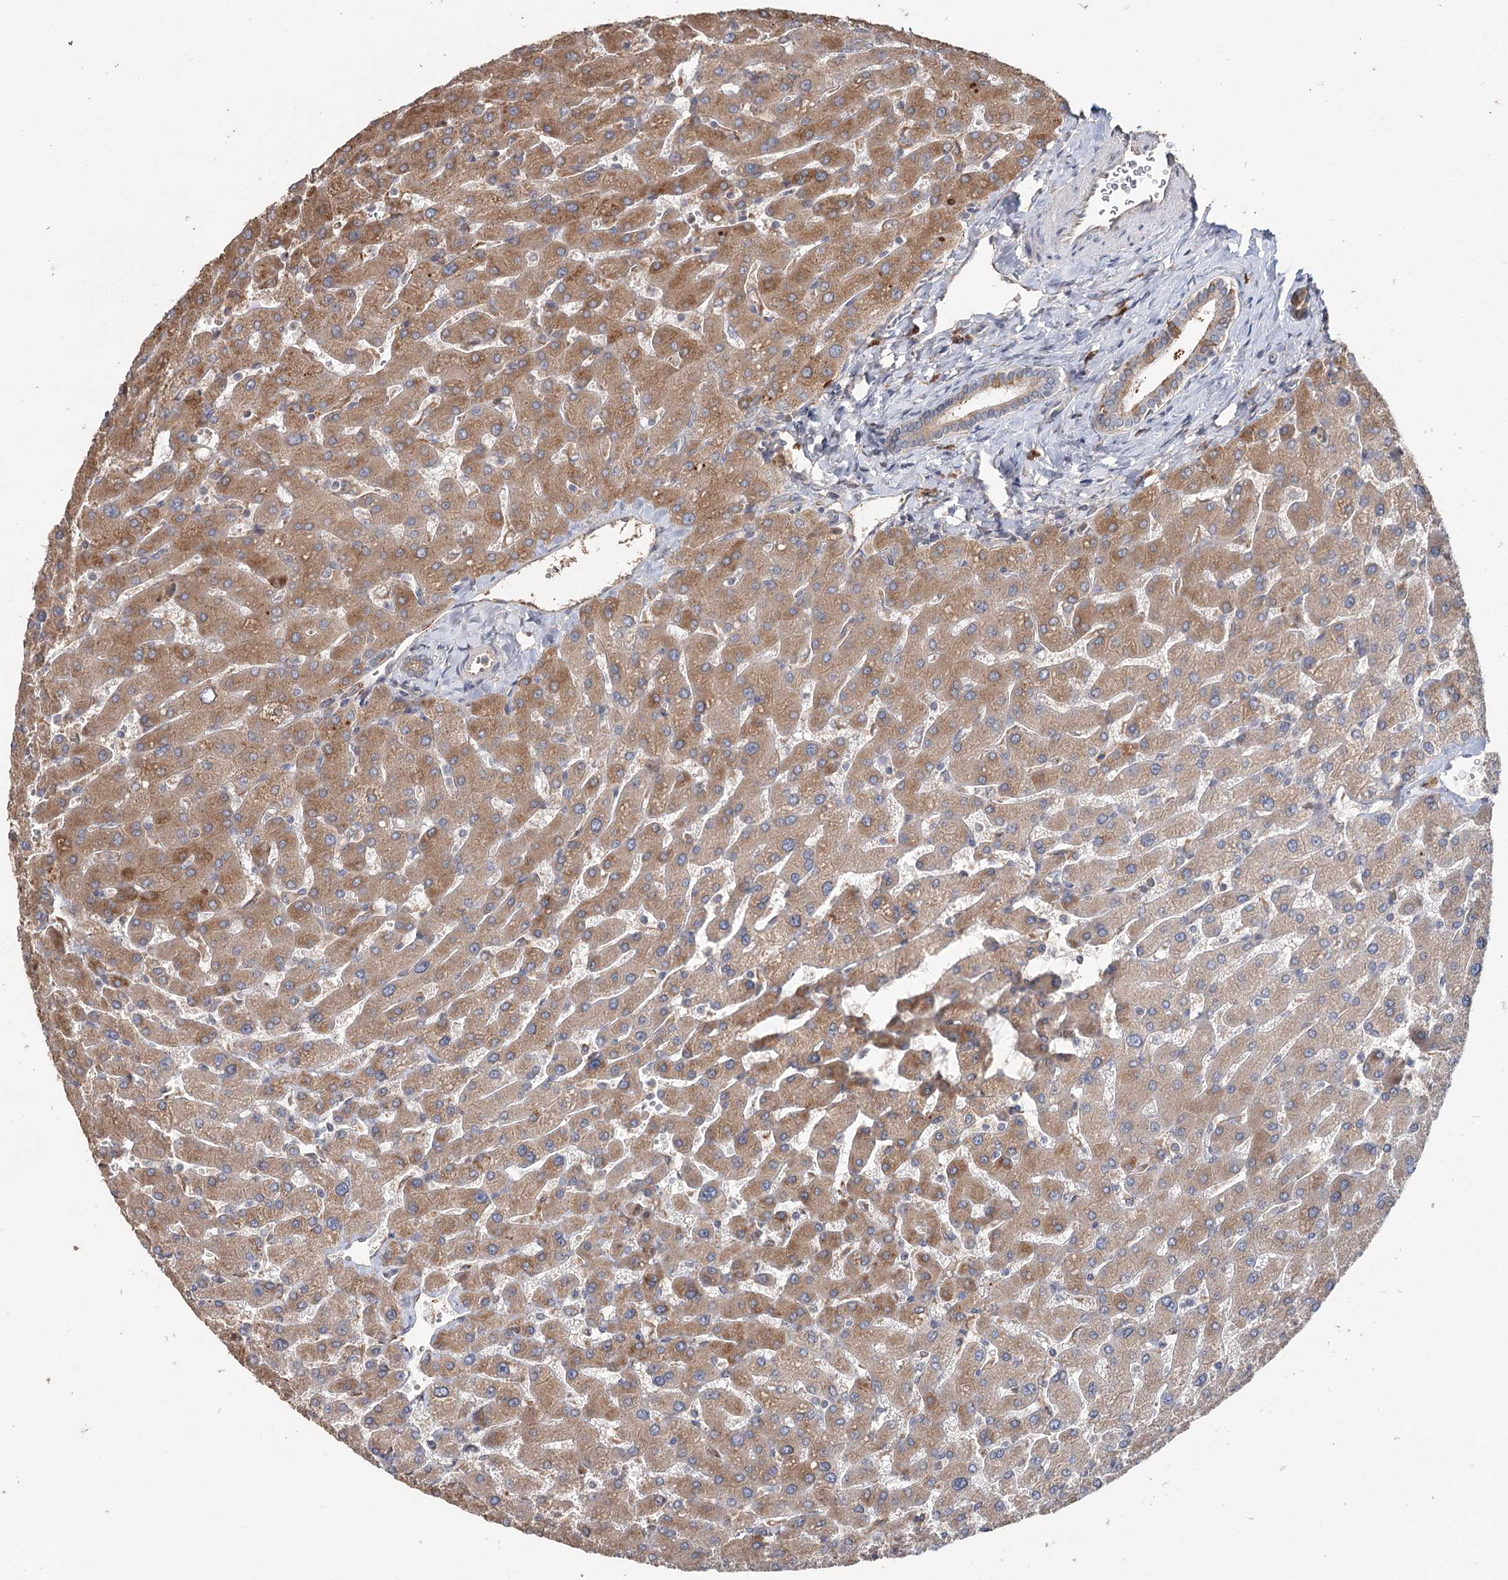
{"staining": {"intensity": "weak", "quantity": ">75%", "location": "cytoplasmic/membranous"}, "tissue": "liver", "cell_type": "Cholangiocytes", "image_type": "normal", "snomed": [{"axis": "morphology", "description": "Normal tissue, NOS"}, {"axis": "topography", "description": "Liver"}], "caption": "Weak cytoplasmic/membranous positivity is appreciated in approximately >75% of cholangiocytes in unremarkable liver.", "gene": "SYVN1", "patient": {"sex": "male", "age": 55}}